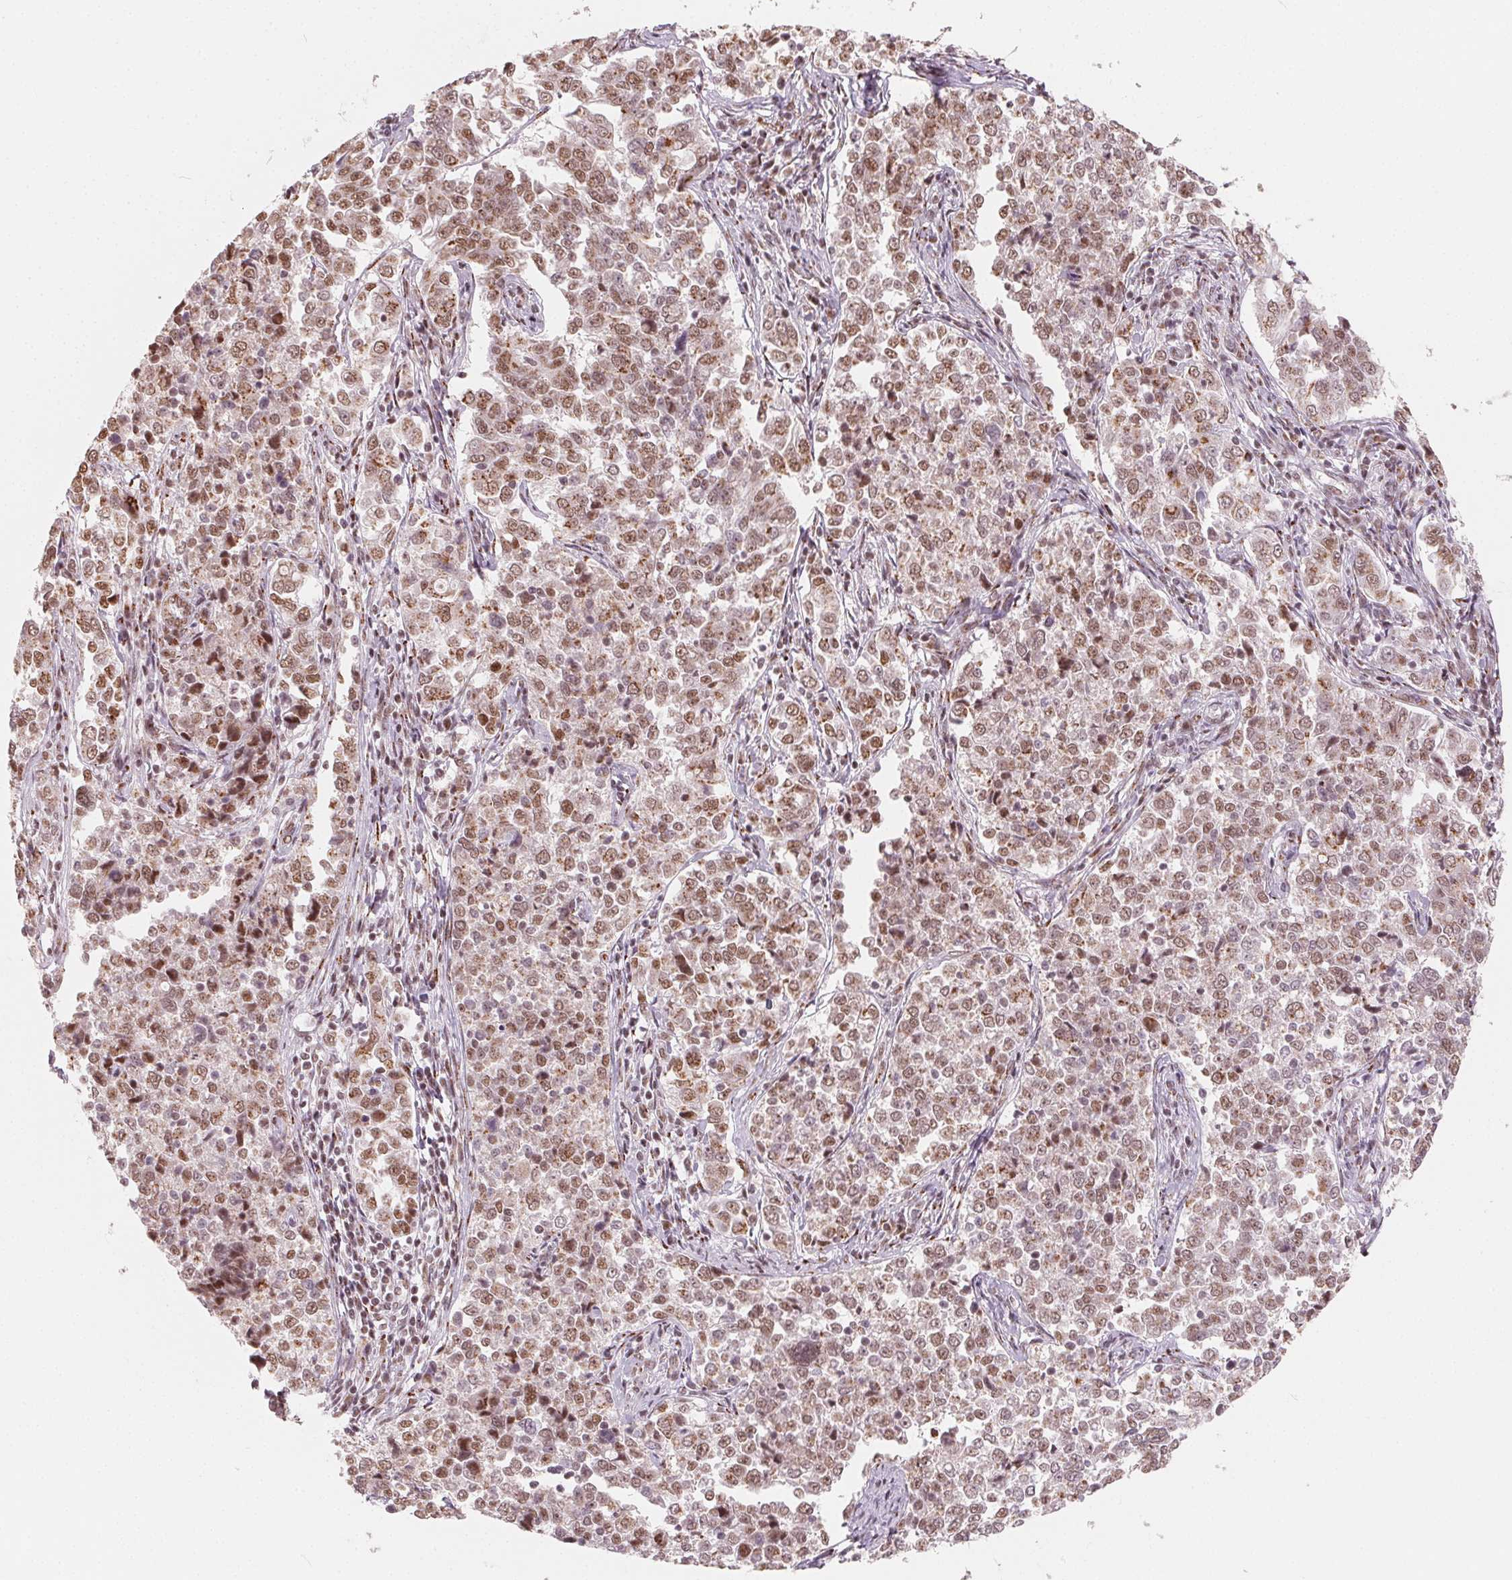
{"staining": {"intensity": "moderate", "quantity": ">75%", "location": "nuclear"}, "tissue": "endometrial cancer", "cell_type": "Tumor cells", "image_type": "cancer", "snomed": [{"axis": "morphology", "description": "Adenocarcinoma, NOS"}, {"axis": "topography", "description": "Endometrium"}], "caption": "Protein staining of endometrial cancer (adenocarcinoma) tissue displays moderate nuclear staining in approximately >75% of tumor cells.", "gene": "TOPORS", "patient": {"sex": "female", "age": 43}}